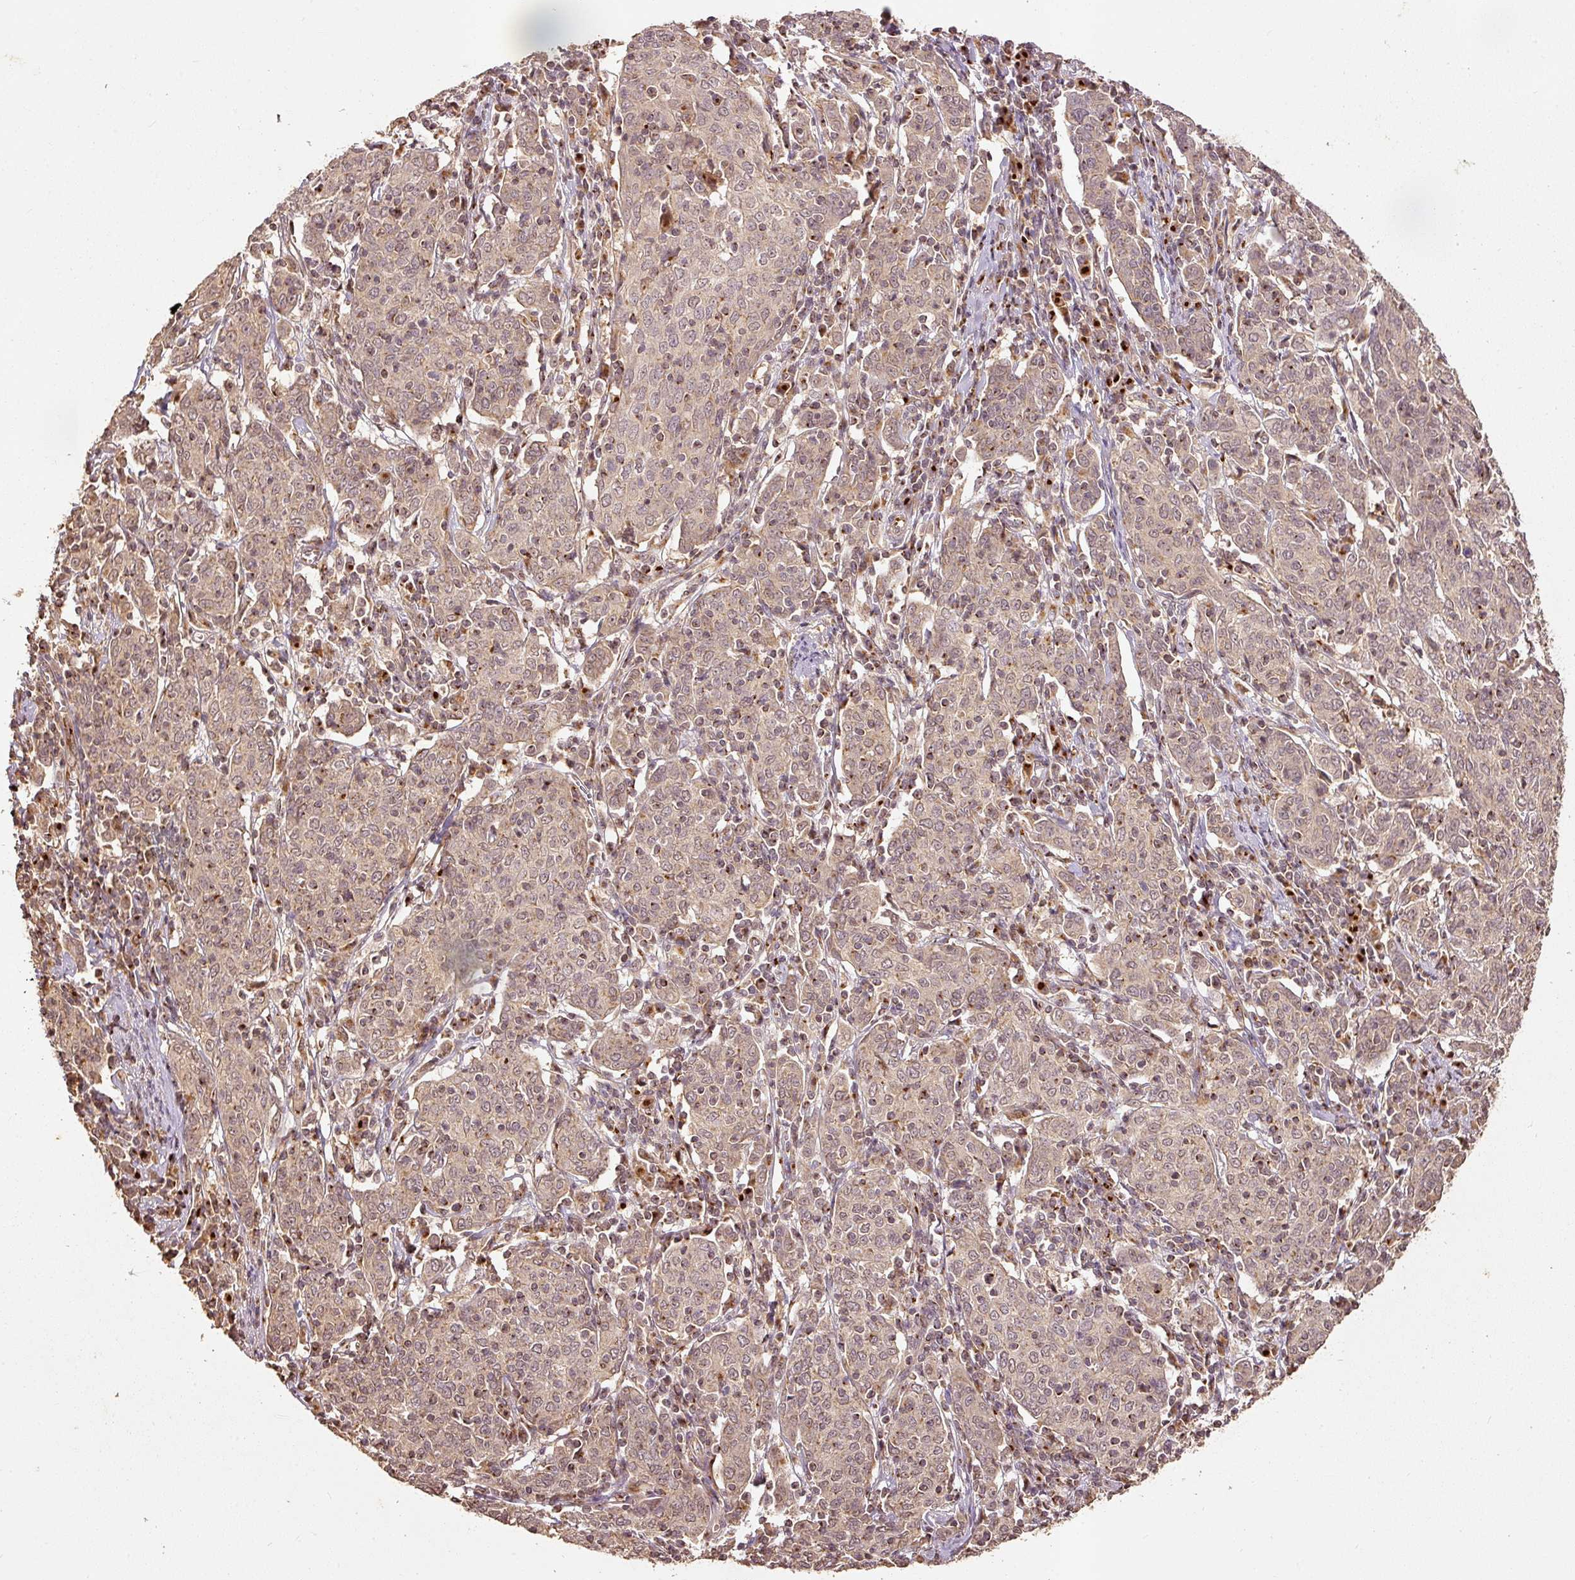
{"staining": {"intensity": "weak", "quantity": ">75%", "location": "cytoplasmic/membranous,nuclear"}, "tissue": "cervical cancer", "cell_type": "Tumor cells", "image_type": "cancer", "snomed": [{"axis": "morphology", "description": "Squamous cell carcinoma, NOS"}, {"axis": "topography", "description": "Cervix"}], "caption": "IHC (DAB (3,3'-diaminobenzidine)) staining of human squamous cell carcinoma (cervical) demonstrates weak cytoplasmic/membranous and nuclear protein positivity in approximately >75% of tumor cells.", "gene": "FUT8", "patient": {"sex": "female", "age": 67}}